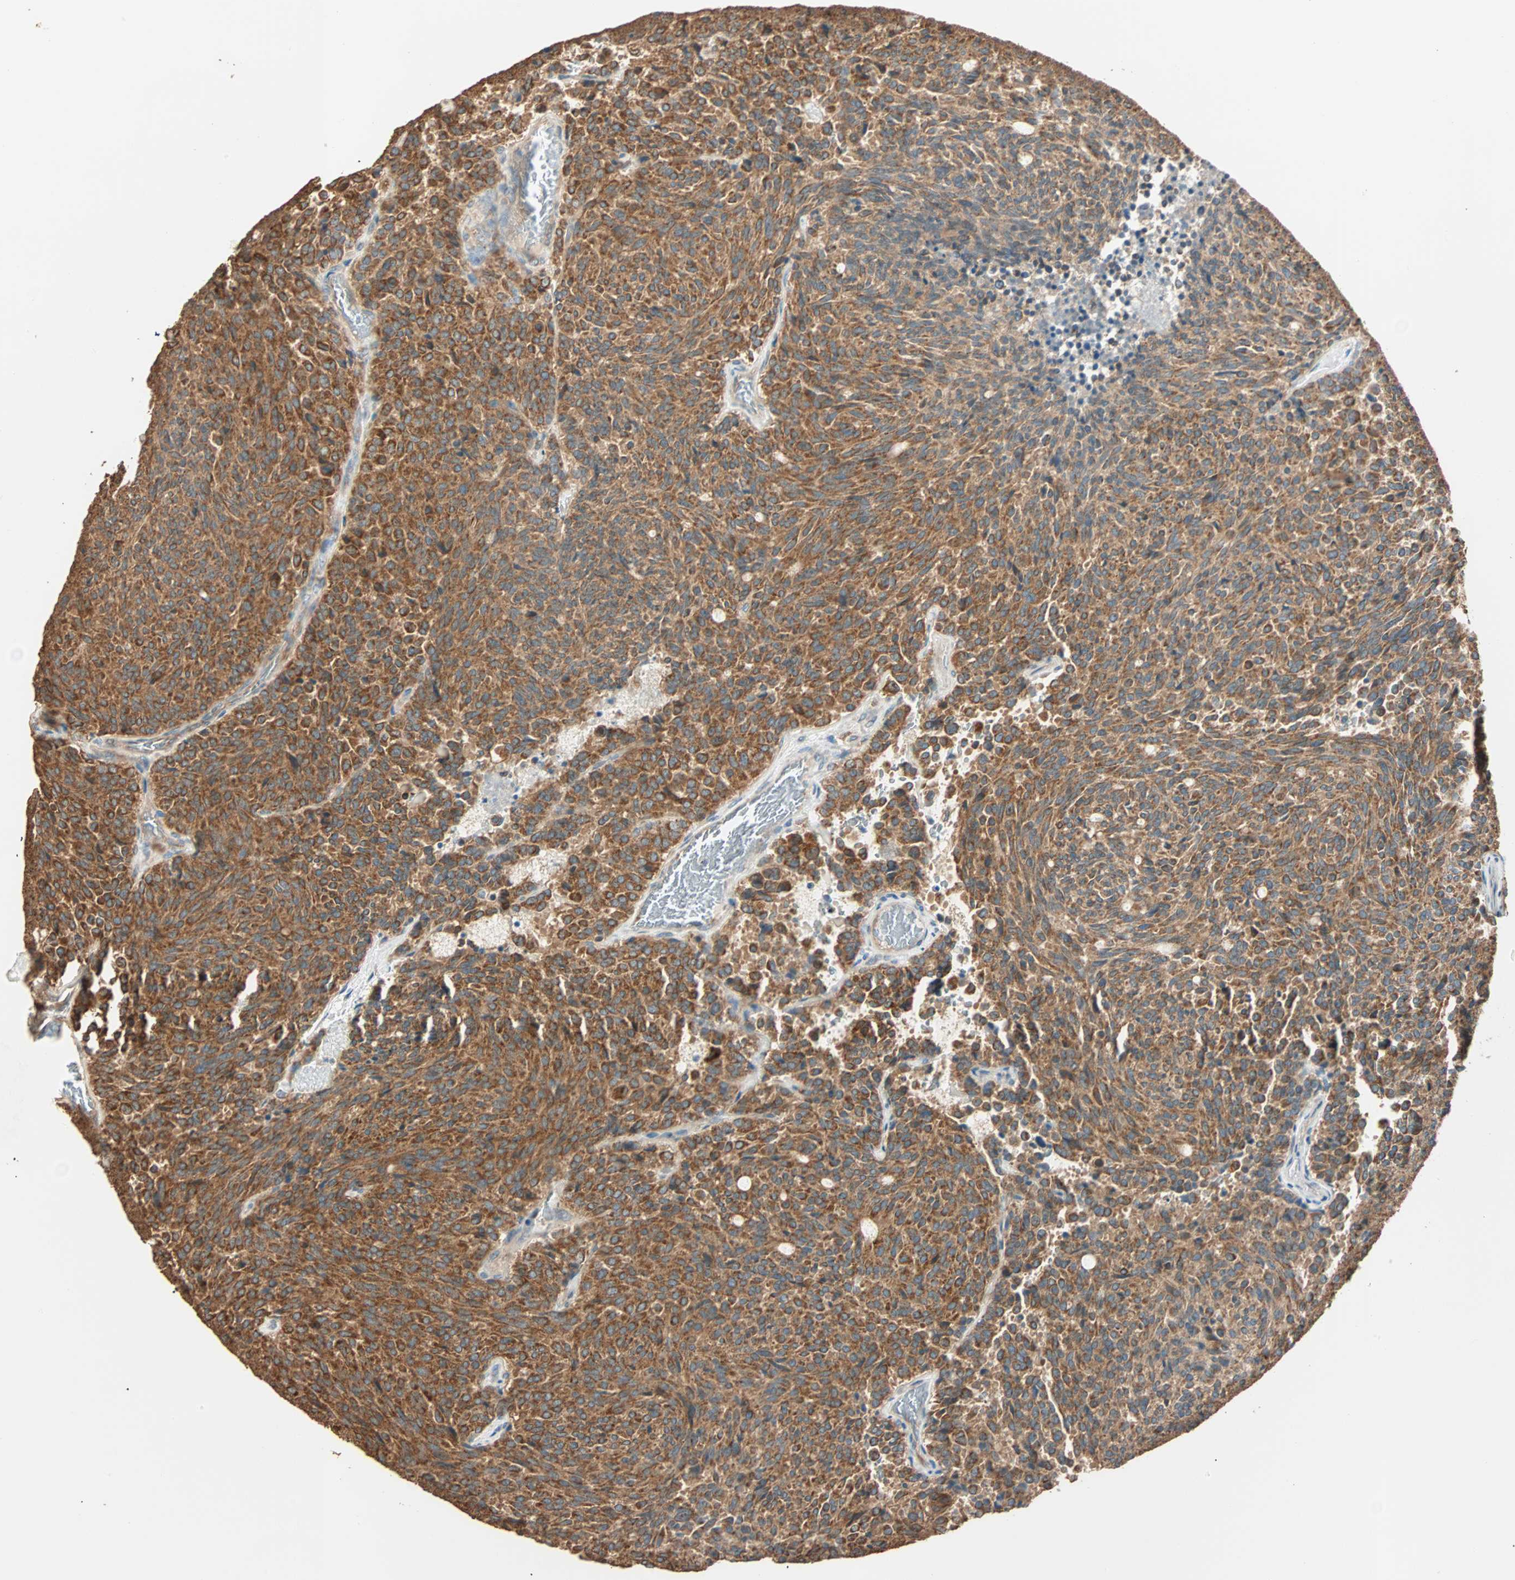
{"staining": {"intensity": "strong", "quantity": ">75%", "location": "cytoplasmic/membranous"}, "tissue": "carcinoid", "cell_type": "Tumor cells", "image_type": "cancer", "snomed": [{"axis": "morphology", "description": "Carcinoid, malignant, NOS"}, {"axis": "topography", "description": "Pancreas"}], "caption": "Tumor cells display high levels of strong cytoplasmic/membranous positivity in about >75% of cells in carcinoid (malignant).", "gene": "EIF4G2", "patient": {"sex": "female", "age": 54}}